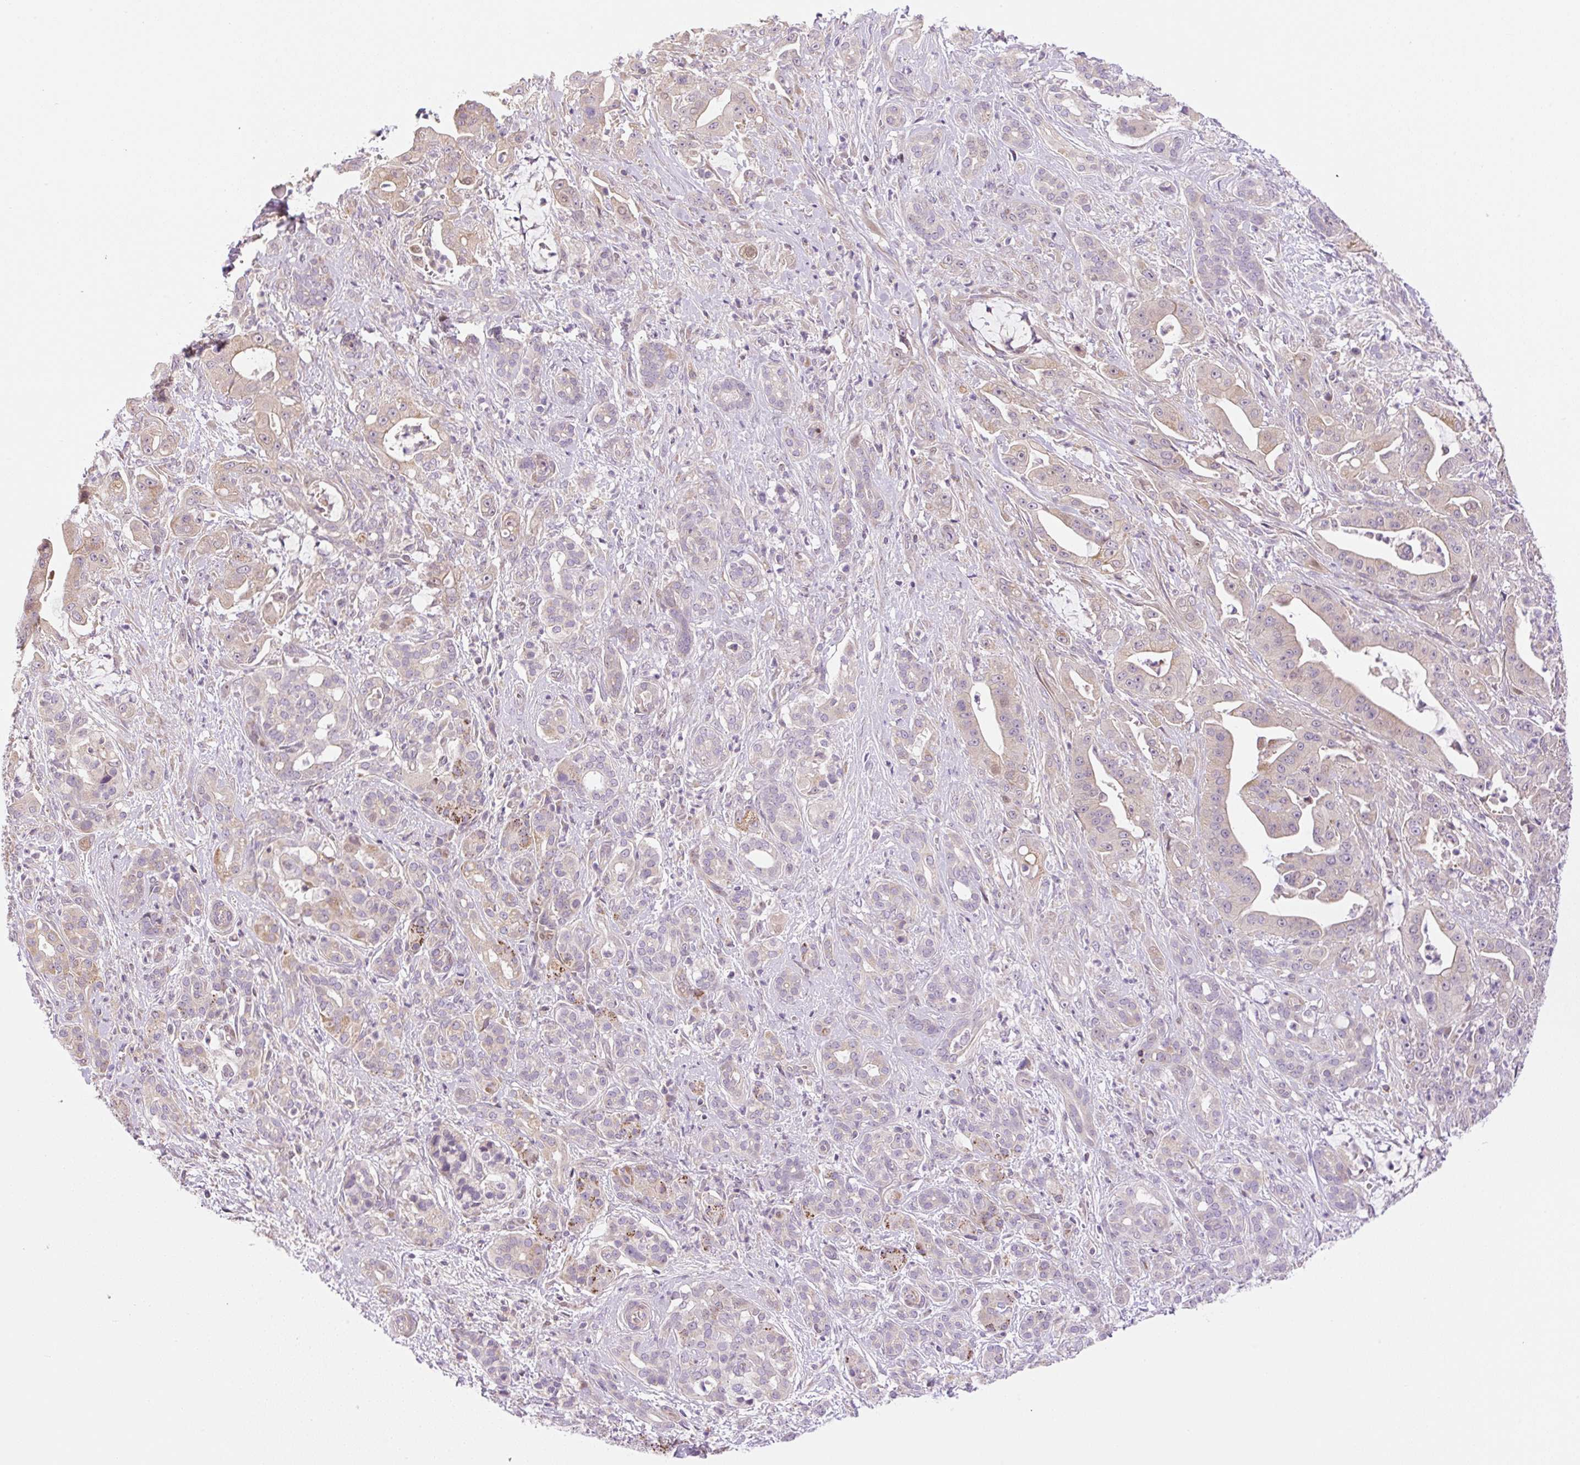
{"staining": {"intensity": "negative", "quantity": "none", "location": "none"}, "tissue": "pancreatic cancer", "cell_type": "Tumor cells", "image_type": "cancer", "snomed": [{"axis": "morphology", "description": "Adenocarcinoma, NOS"}, {"axis": "topography", "description": "Pancreas"}], "caption": "Immunohistochemistry (IHC) image of human pancreatic cancer stained for a protein (brown), which reveals no positivity in tumor cells.", "gene": "ZNF394", "patient": {"sex": "male", "age": 57}}